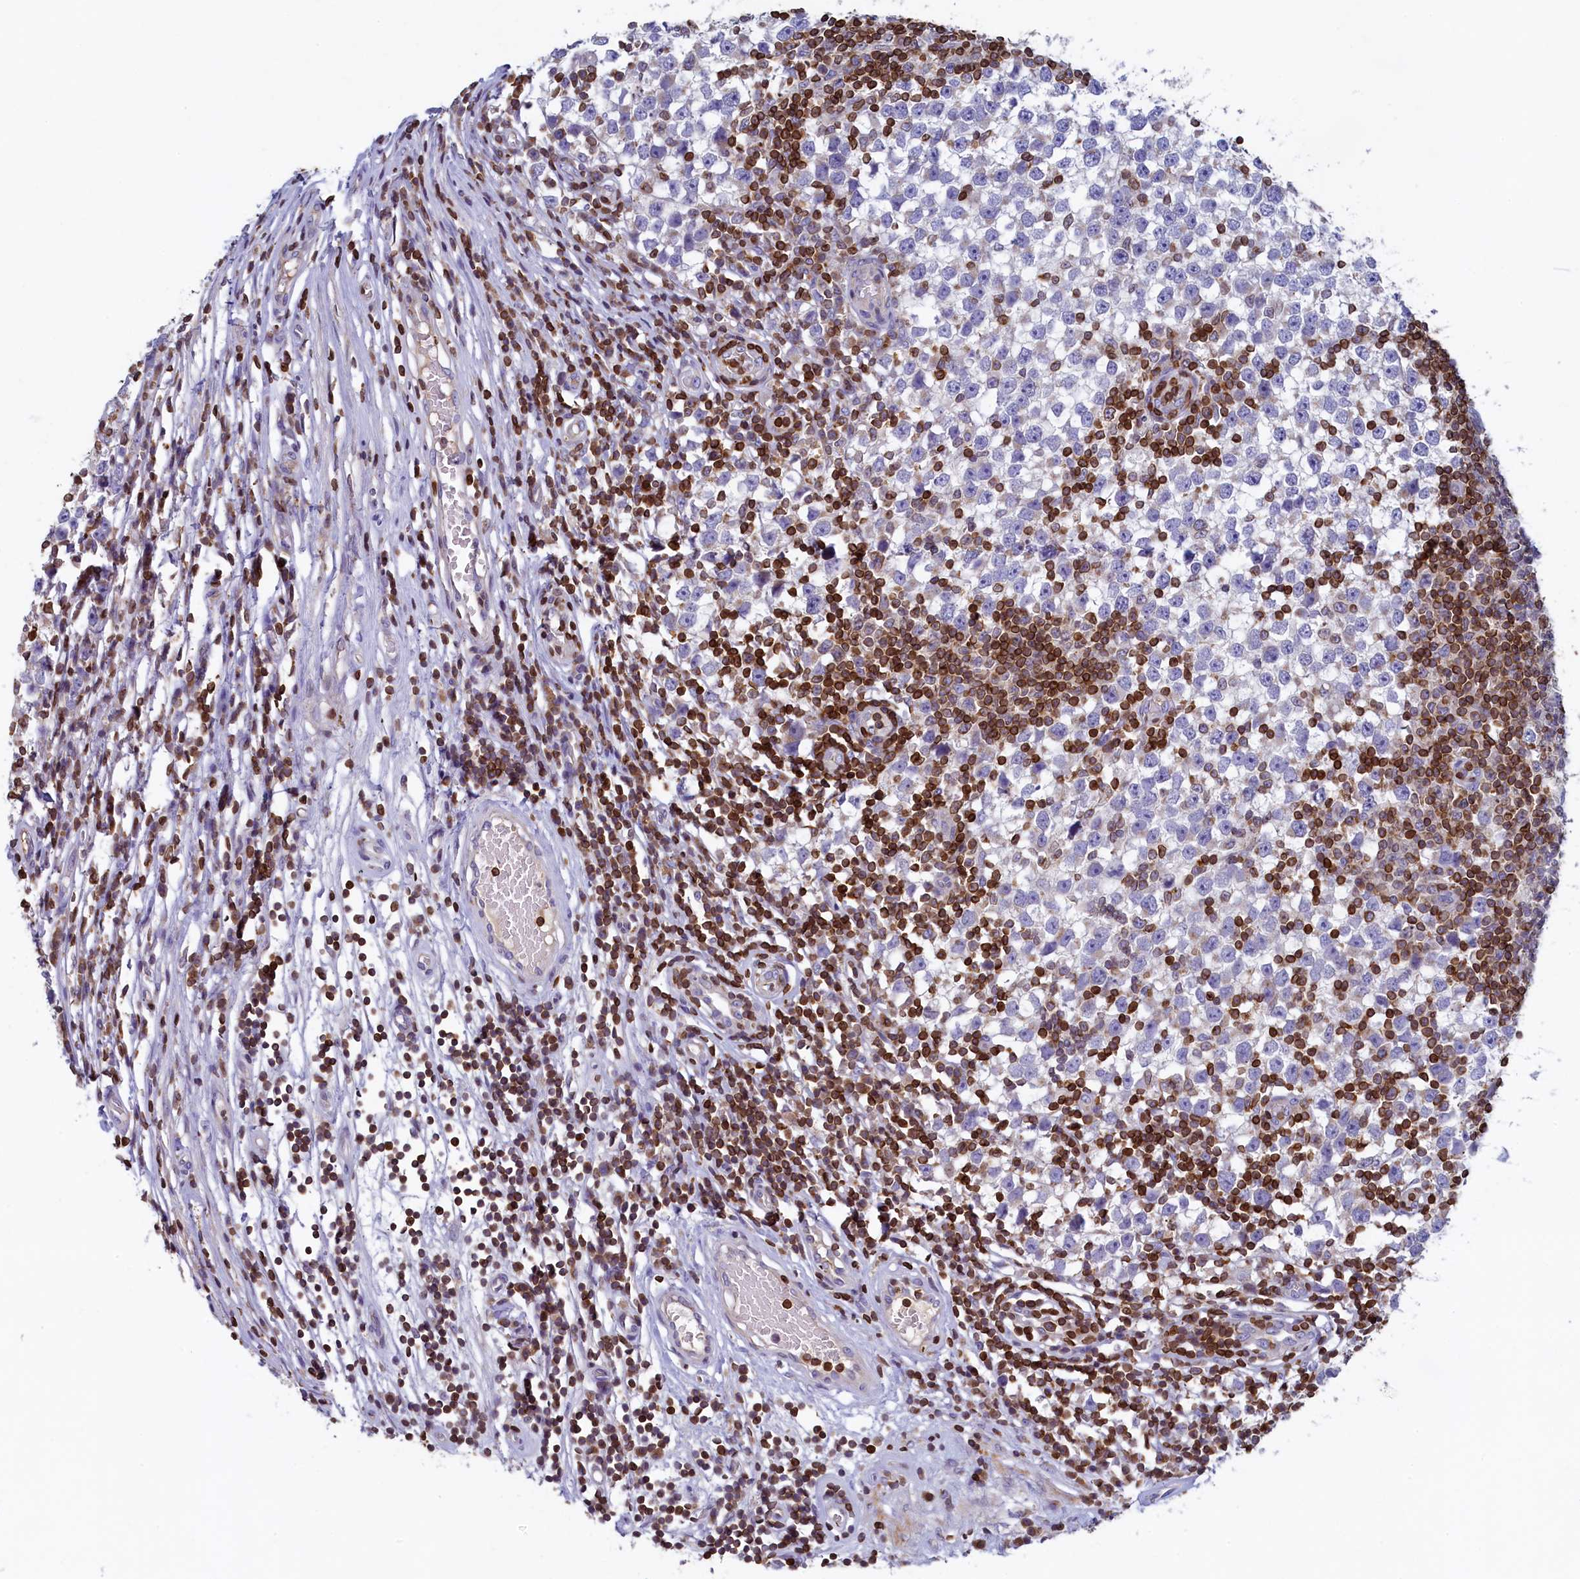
{"staining": {"intensity": "negative", "quantity": "none", "location": "none"}, "tissue": "testis cancer", "cell_type": "Tumor cells", "image_type": "cancer", "snomed": [{"axis": "morphology", "description": "Seminoma, NOS"}, {"axis": "topography", "description": "Testis"}], "caption": "This is a image of IHC staining of testis seminoma, which shows no expression in tumor cells. (Brightfield microscopy of DAB (3,3'-diaminobenzidine) immunohistochemistry at high magnification).", "gene": "TRAF3IP3", "patient": {"sex": "male", "age": 65}}